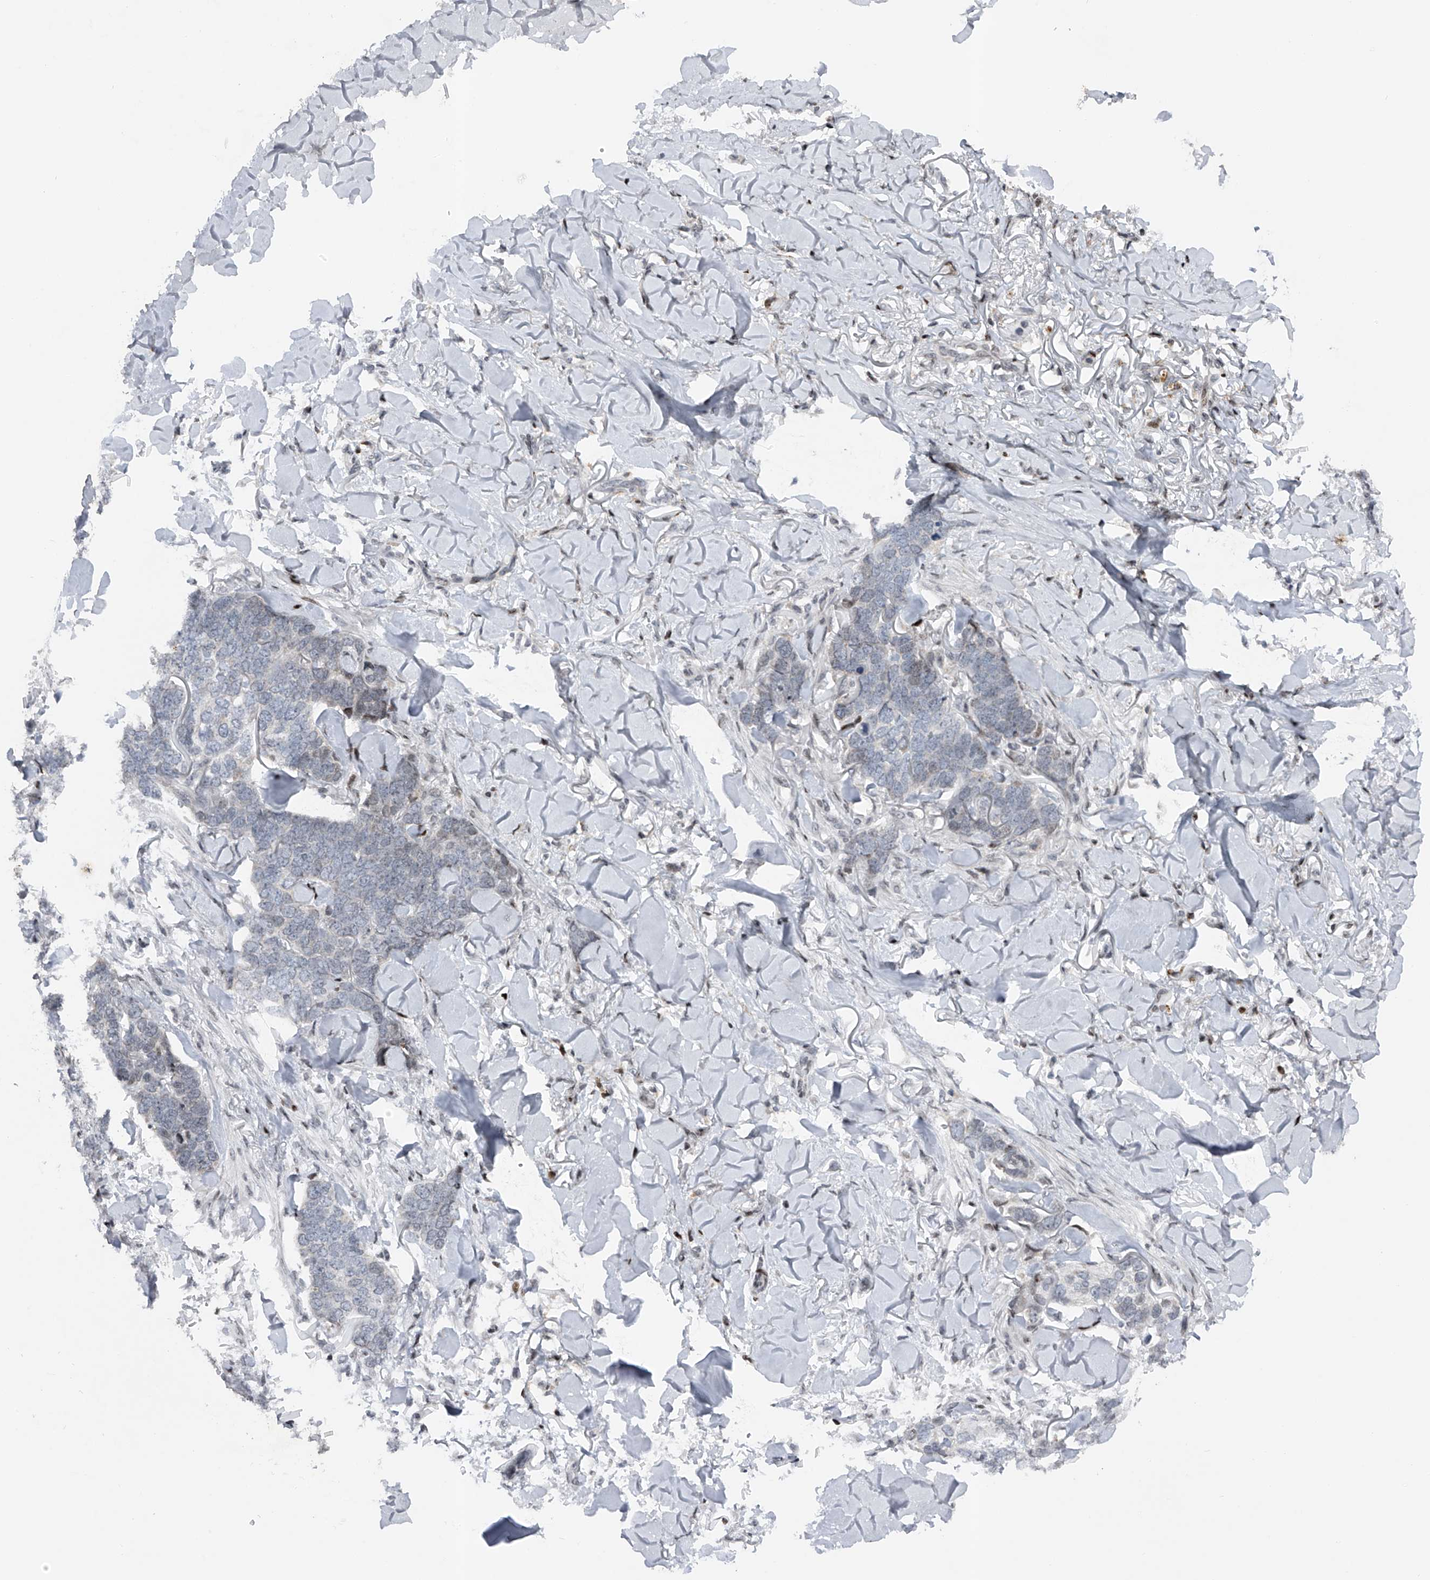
{"staining": {"intensity": "negative", "quantity": "none", "location": "none"}, "tissue": "skin cancer", "cell_type": "Tumor cells", "image_type": "cancer", "snomed": [{"axis": "morphology", "description": "Normal tissue, NOS"}, {"axis": "morphology", "description": "Basal cell carcinoma"}, {"axis": "topography", "description": "Skin"}], "caption": "Micrograph shows no significant protein positivity in tumor cells of skin cancer (basal cell carcinoma).", "gene": "RWDD2A", "patient": {"sex": "male", "age": 77}}